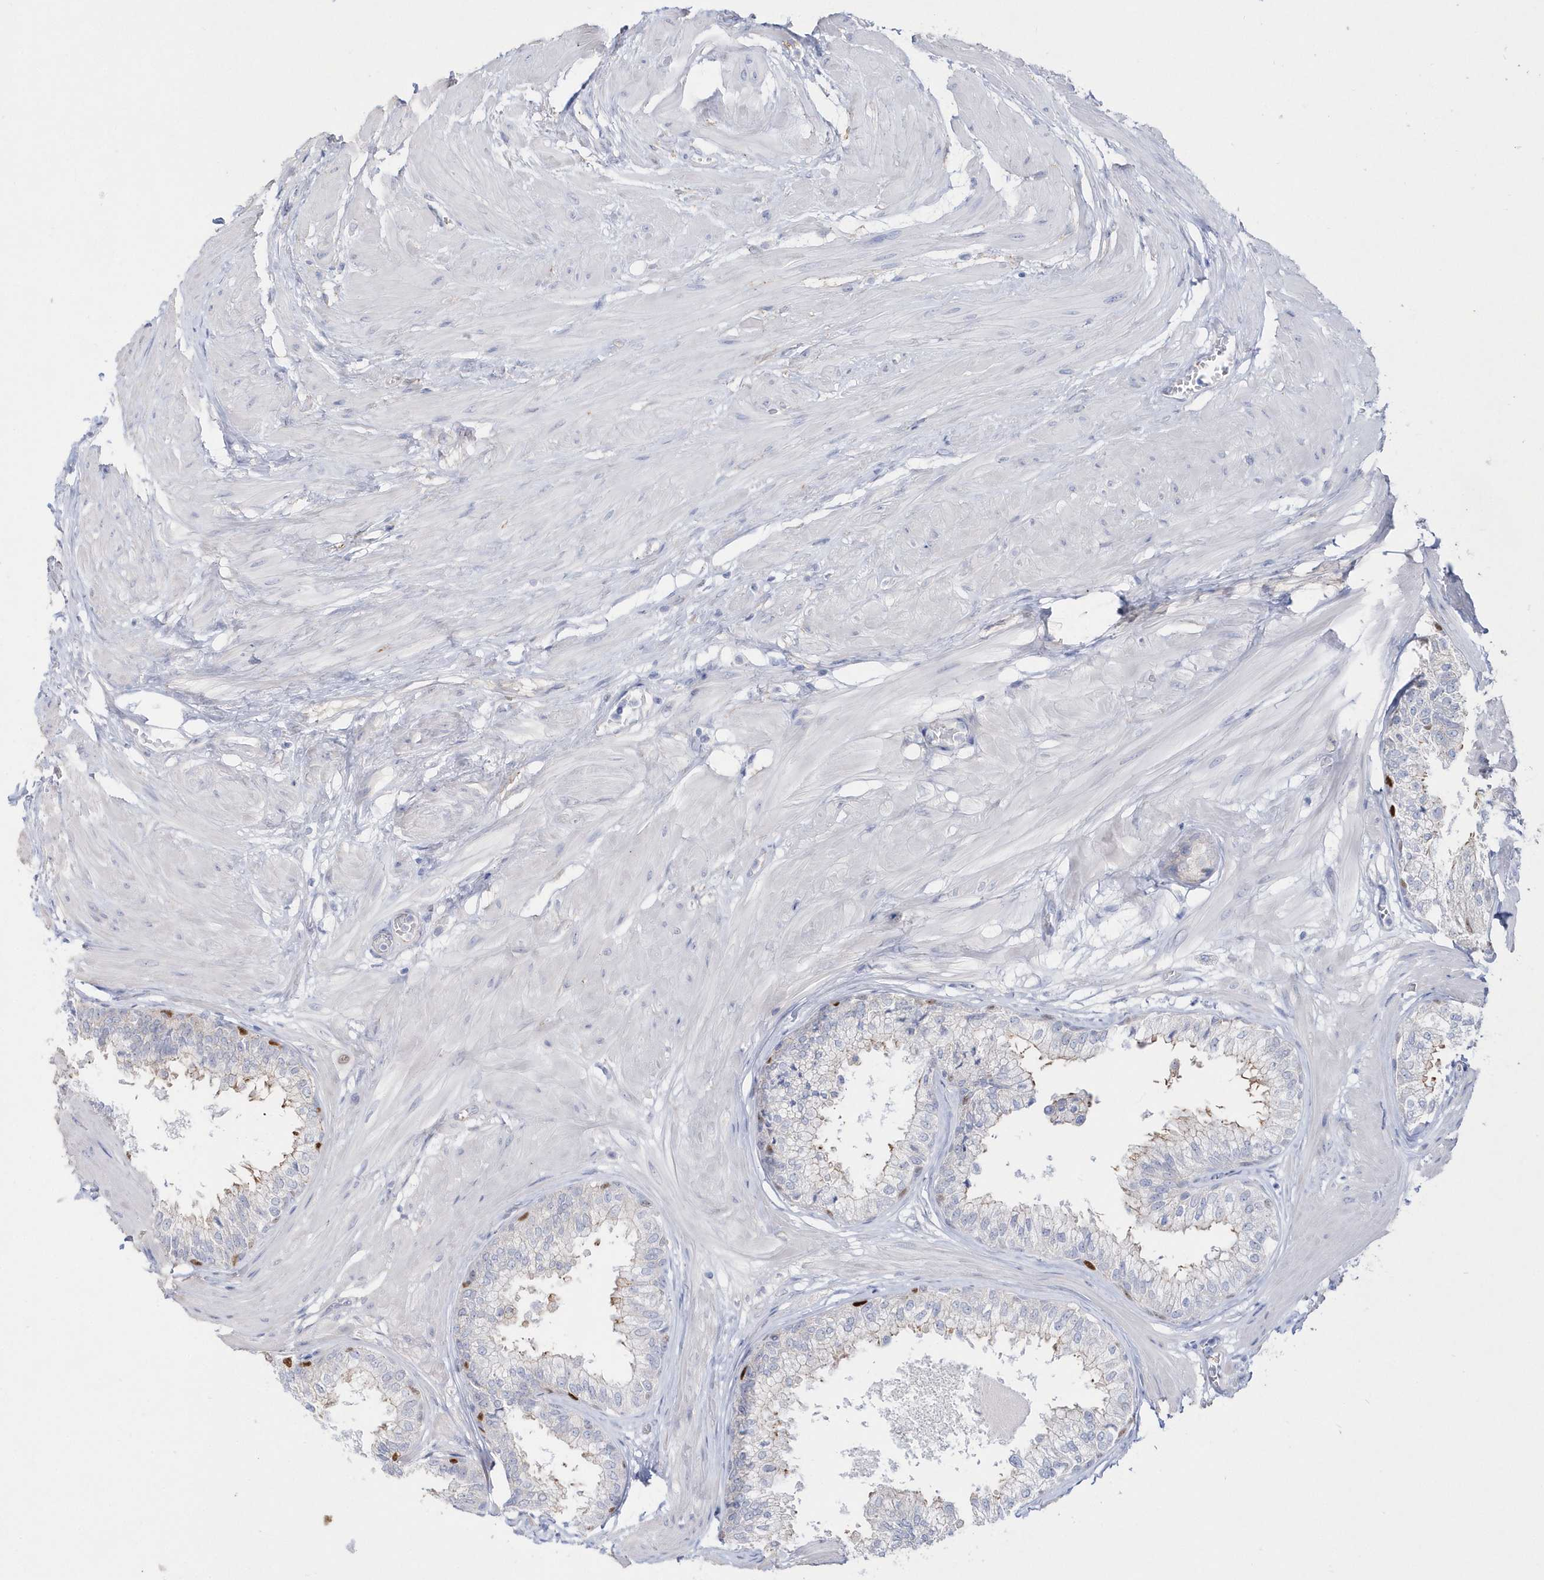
{"staining": {"intensity": "moderate", "quantity": "<25%", "location": "cytoplasmic/membranous"}, "tissue": "prostate", "cell_type": "Glandular cells", "image_type": "normal", "snomed": [{"axis": "morphology", "description": "Normal tissue, NOS"}, {"axis": "topography", "description": "Prostate"}], "caption": "A high-resolution image shows IHC staining of unremarkable prostate, which demonstrates moderate cytoplasmic/membranous staining in about <25% of glandular cells.", "gene": "TMCO6", "patient": {"sex": "male", "age": 48}}